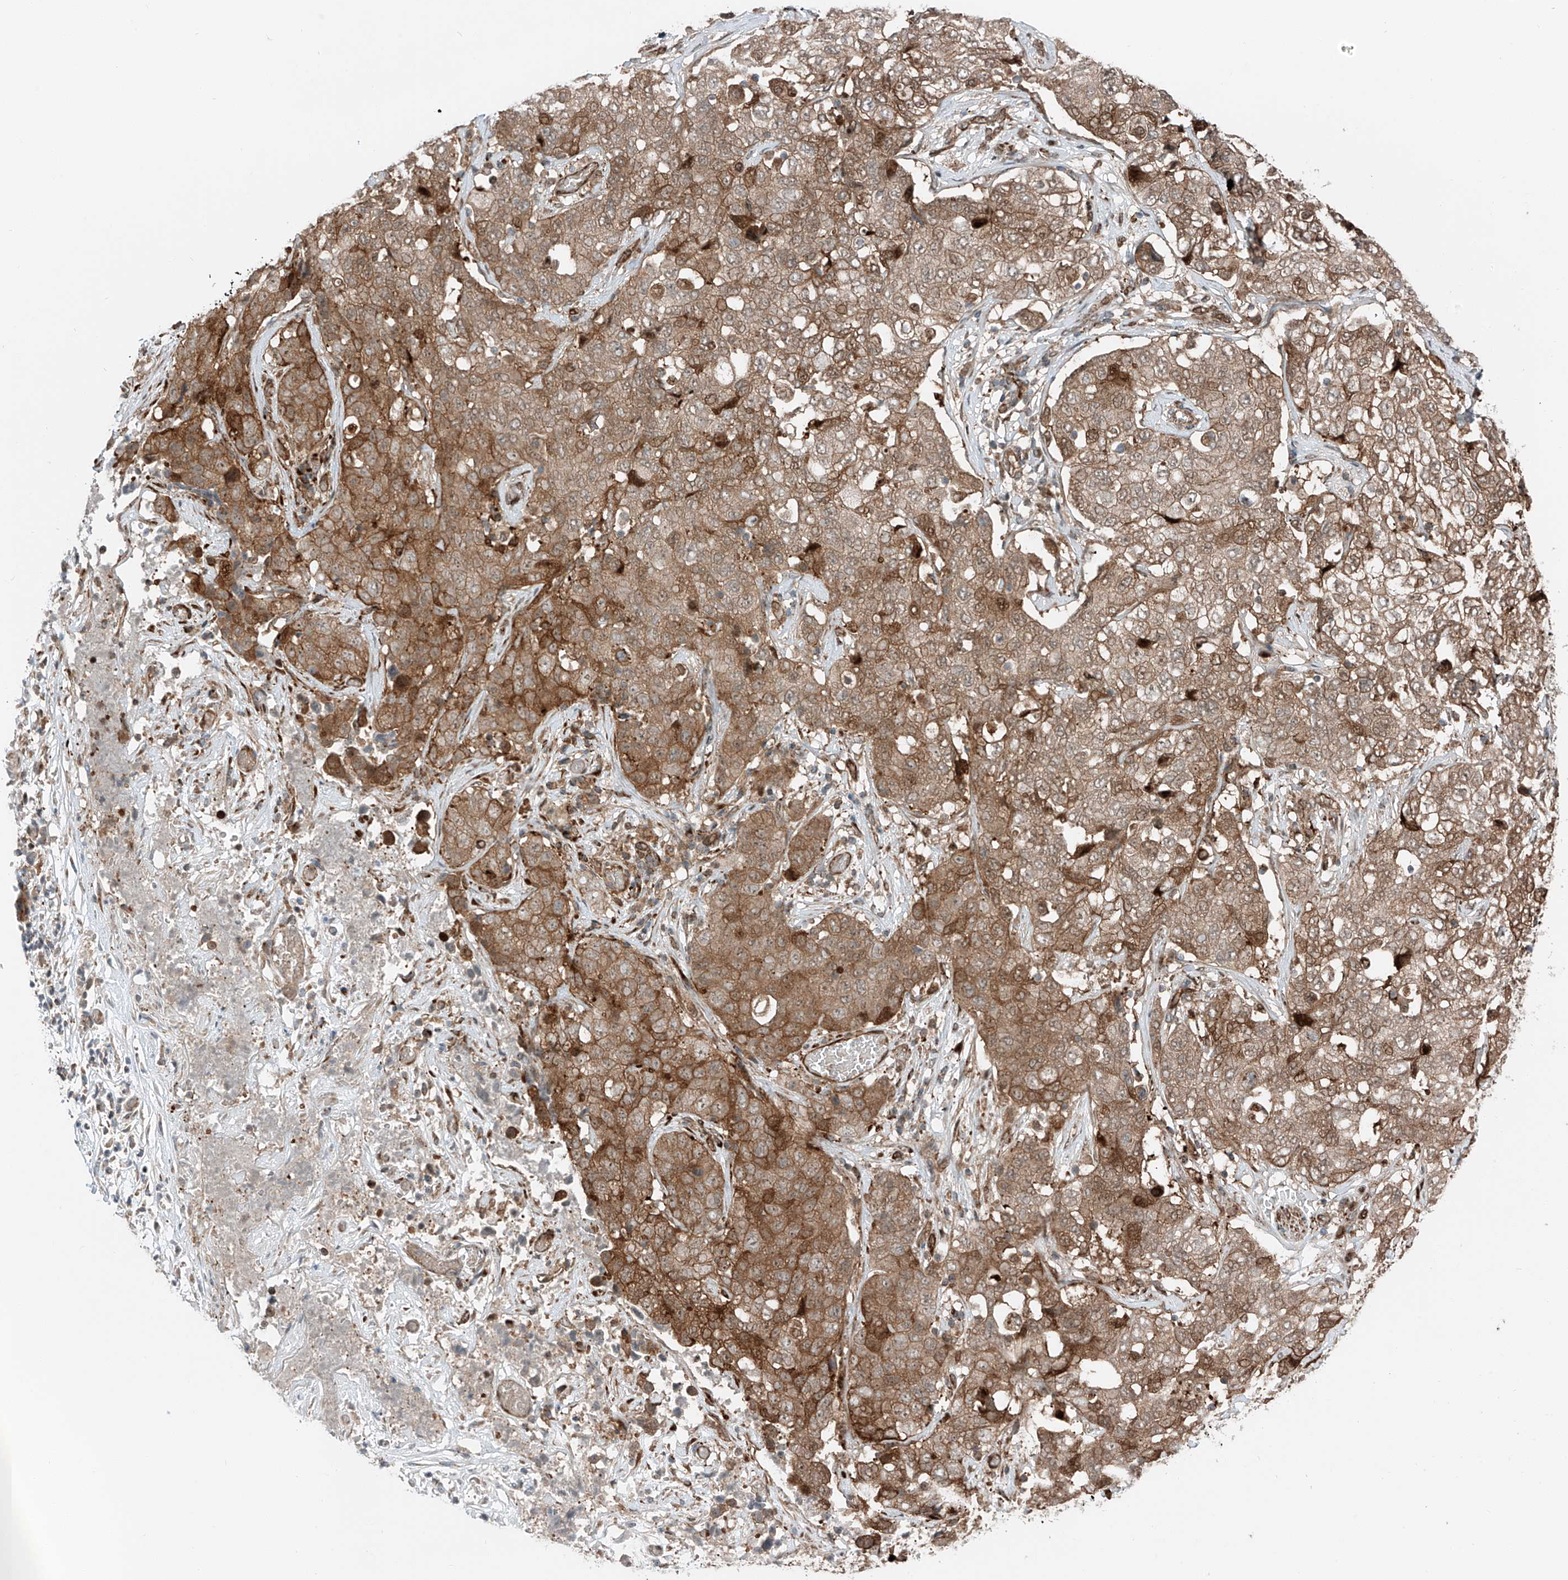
{"staining": {"intensity": "strong", "quantity": ">75%", "location": "cytoplasmic/membranous"}, "tissue": "stomach cancer", "cell_type": "Tumor cells", "image_type": "cancer", "snomed": [{"axis": "morphology", "description": "Normal tissue, NOS"}, {"axis": "morphology", "description": "Adenocarcinoma, NOS"}, {"axis": "topography", "description": "Lymph node"}, {"axis": "topography", "description": "Stomach"}], "caption": "Immunohistochemistry image of neoplastic tissue: stomach adenocarcinoma stained using immunohistochemistry demonstrates high levels of strong protein expression localized specifically in the cytoplasmic/membranous of tumor cells, appearing as a cytoplasmic/membranous brown color.", "gene": "USP48", "patient": {"sex": "male", "age": 48}}